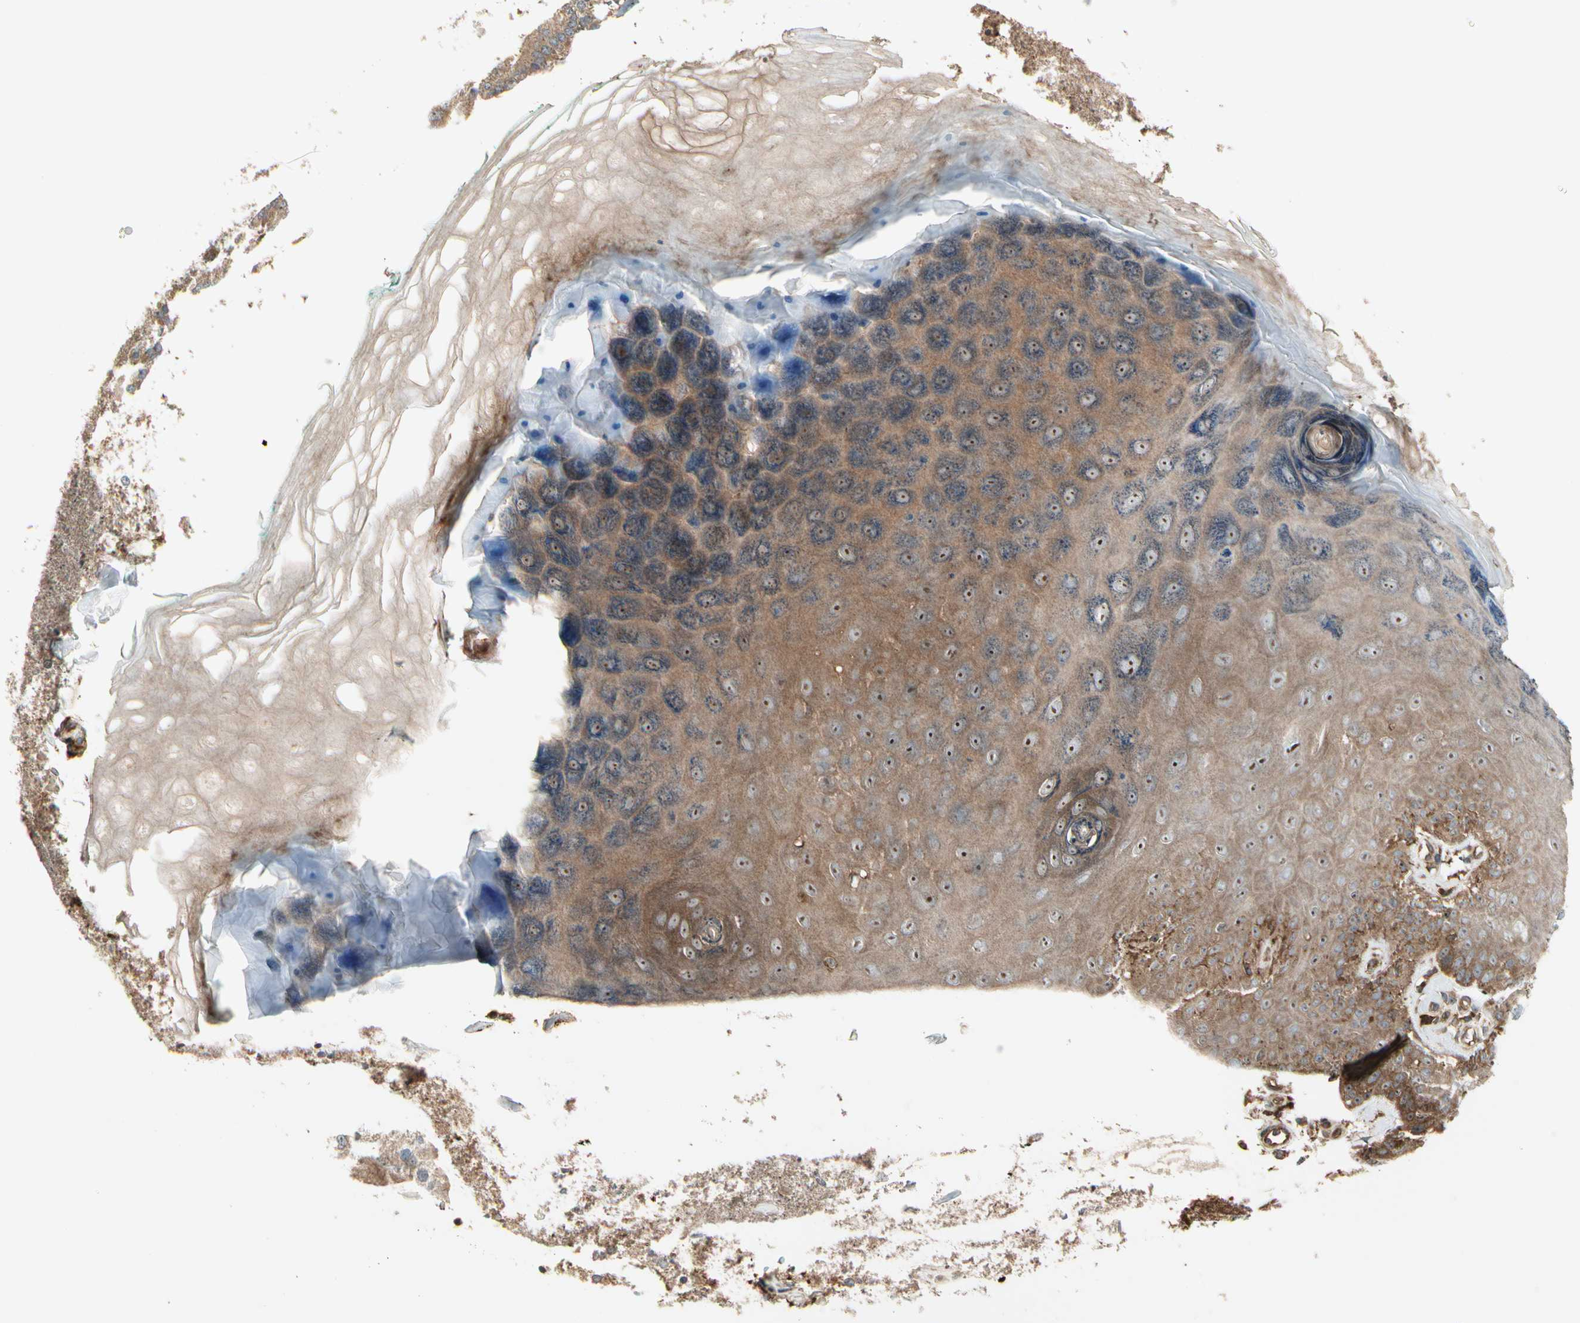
{"staining": {"intensity": "strong", "quantity": ">75%", "location": "cytoplasmic/membranous"}, "tissue": "skin", "cell_type": "Fibroblasts", "image_type": "normal", "snomed": [{"axis": "morphology", "description": "Normal tissue, NOS"}, {"axis": "topography", "description": "Skin"}], "caption": "Immunohistochemistry of normal skin displays high levels of strong cytoplasmic/membranous positivity in approximately >75% of fibroblasts.", "gene": "FKBP15", "patient": {"sex": "male", "age": 26}}